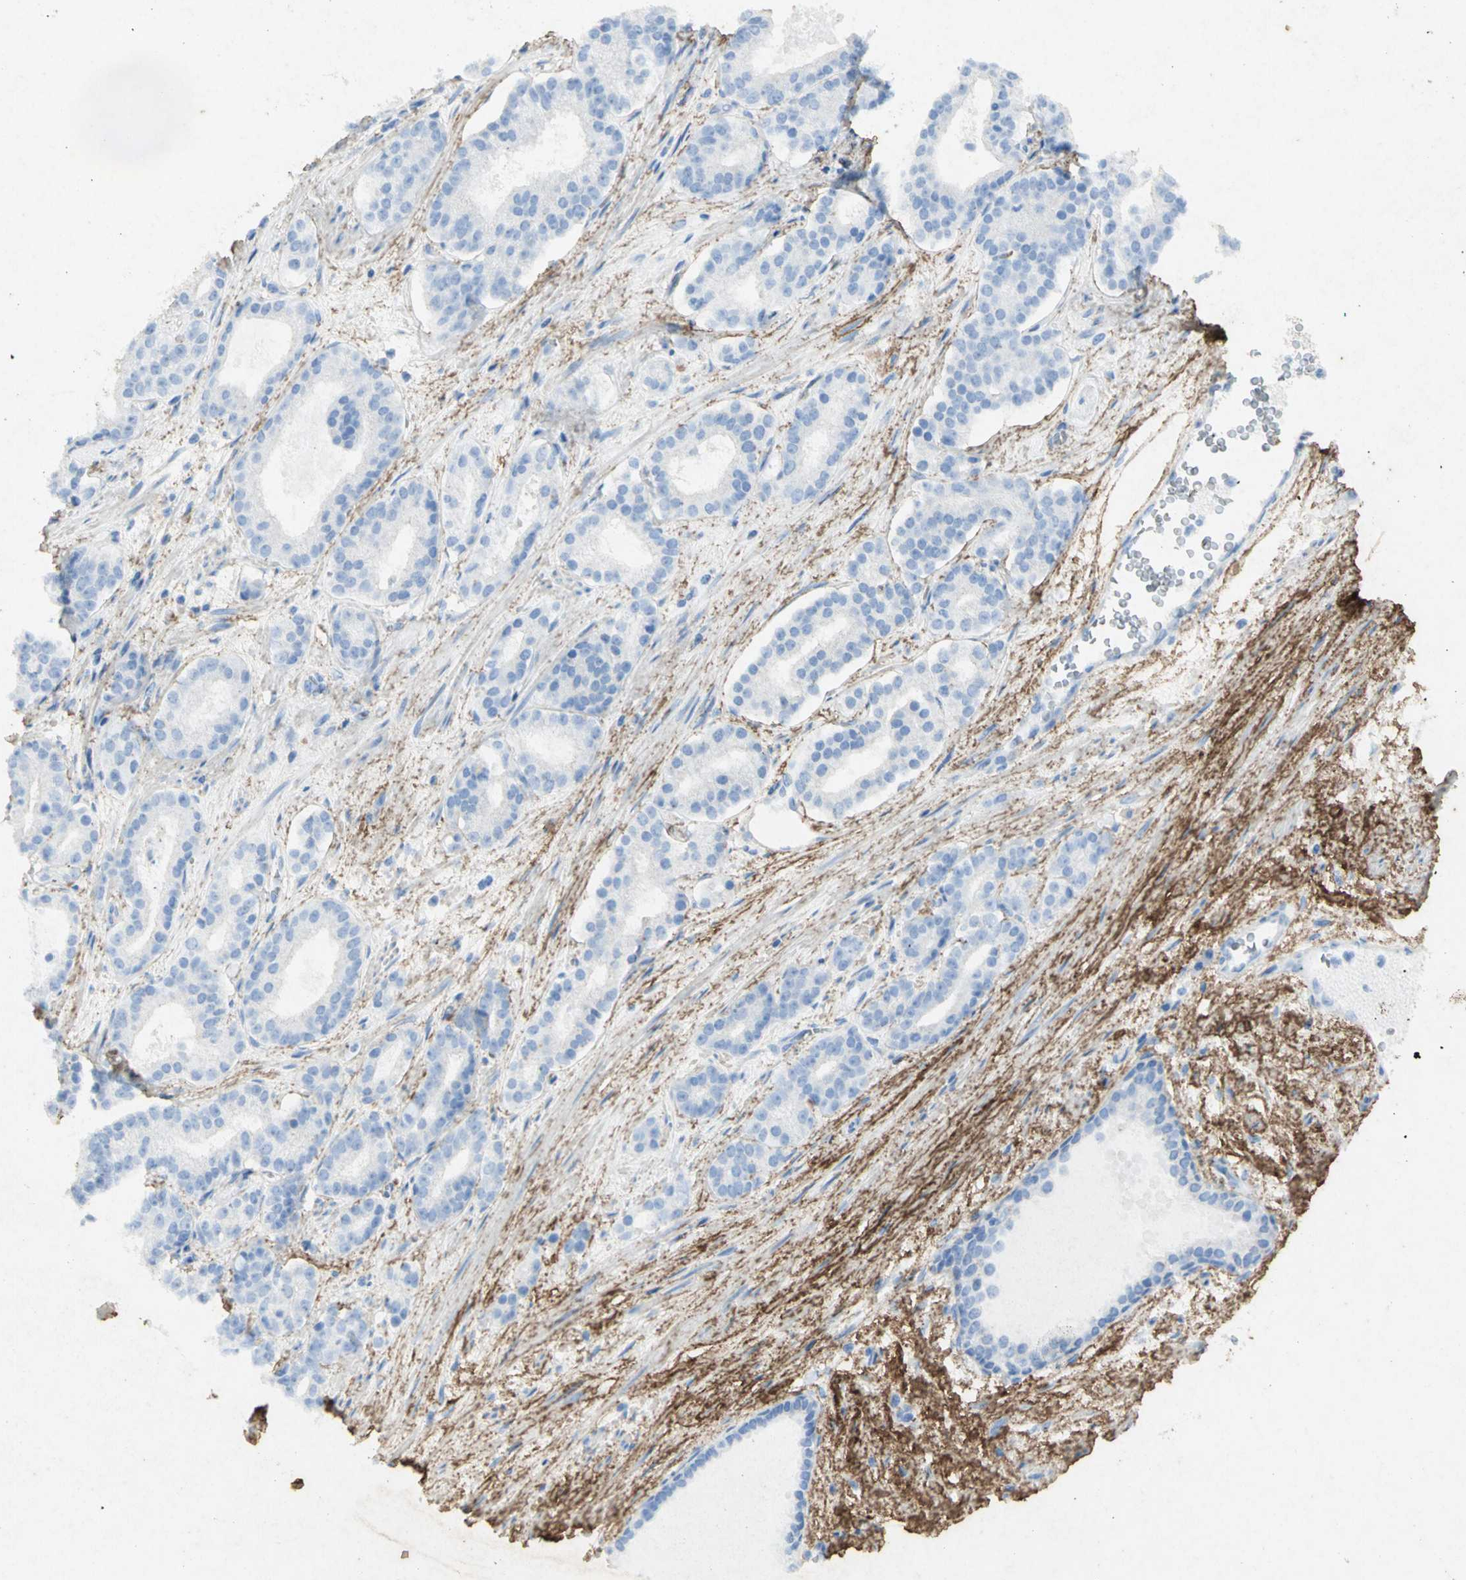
{"staining": {"intensity": "negative", "quantity": "none", "location": "none"}, "tissue": "prostate cancer", "cell_type": "Tumor cells", "image_type": "cancer", "snomed": [{"axis": "morphology", "description": "Adenocarcinoma, Low grade"}, {"axis": "topography", "description": "Prostate"}], "caption": "Prostate cancer (adenocarcinoma (low-grade)) was stained to show a protein in brown. There is no significant expression in tumor cells.", "gene": "ASB9", "patient": {"sex": "male", "age": 63}}